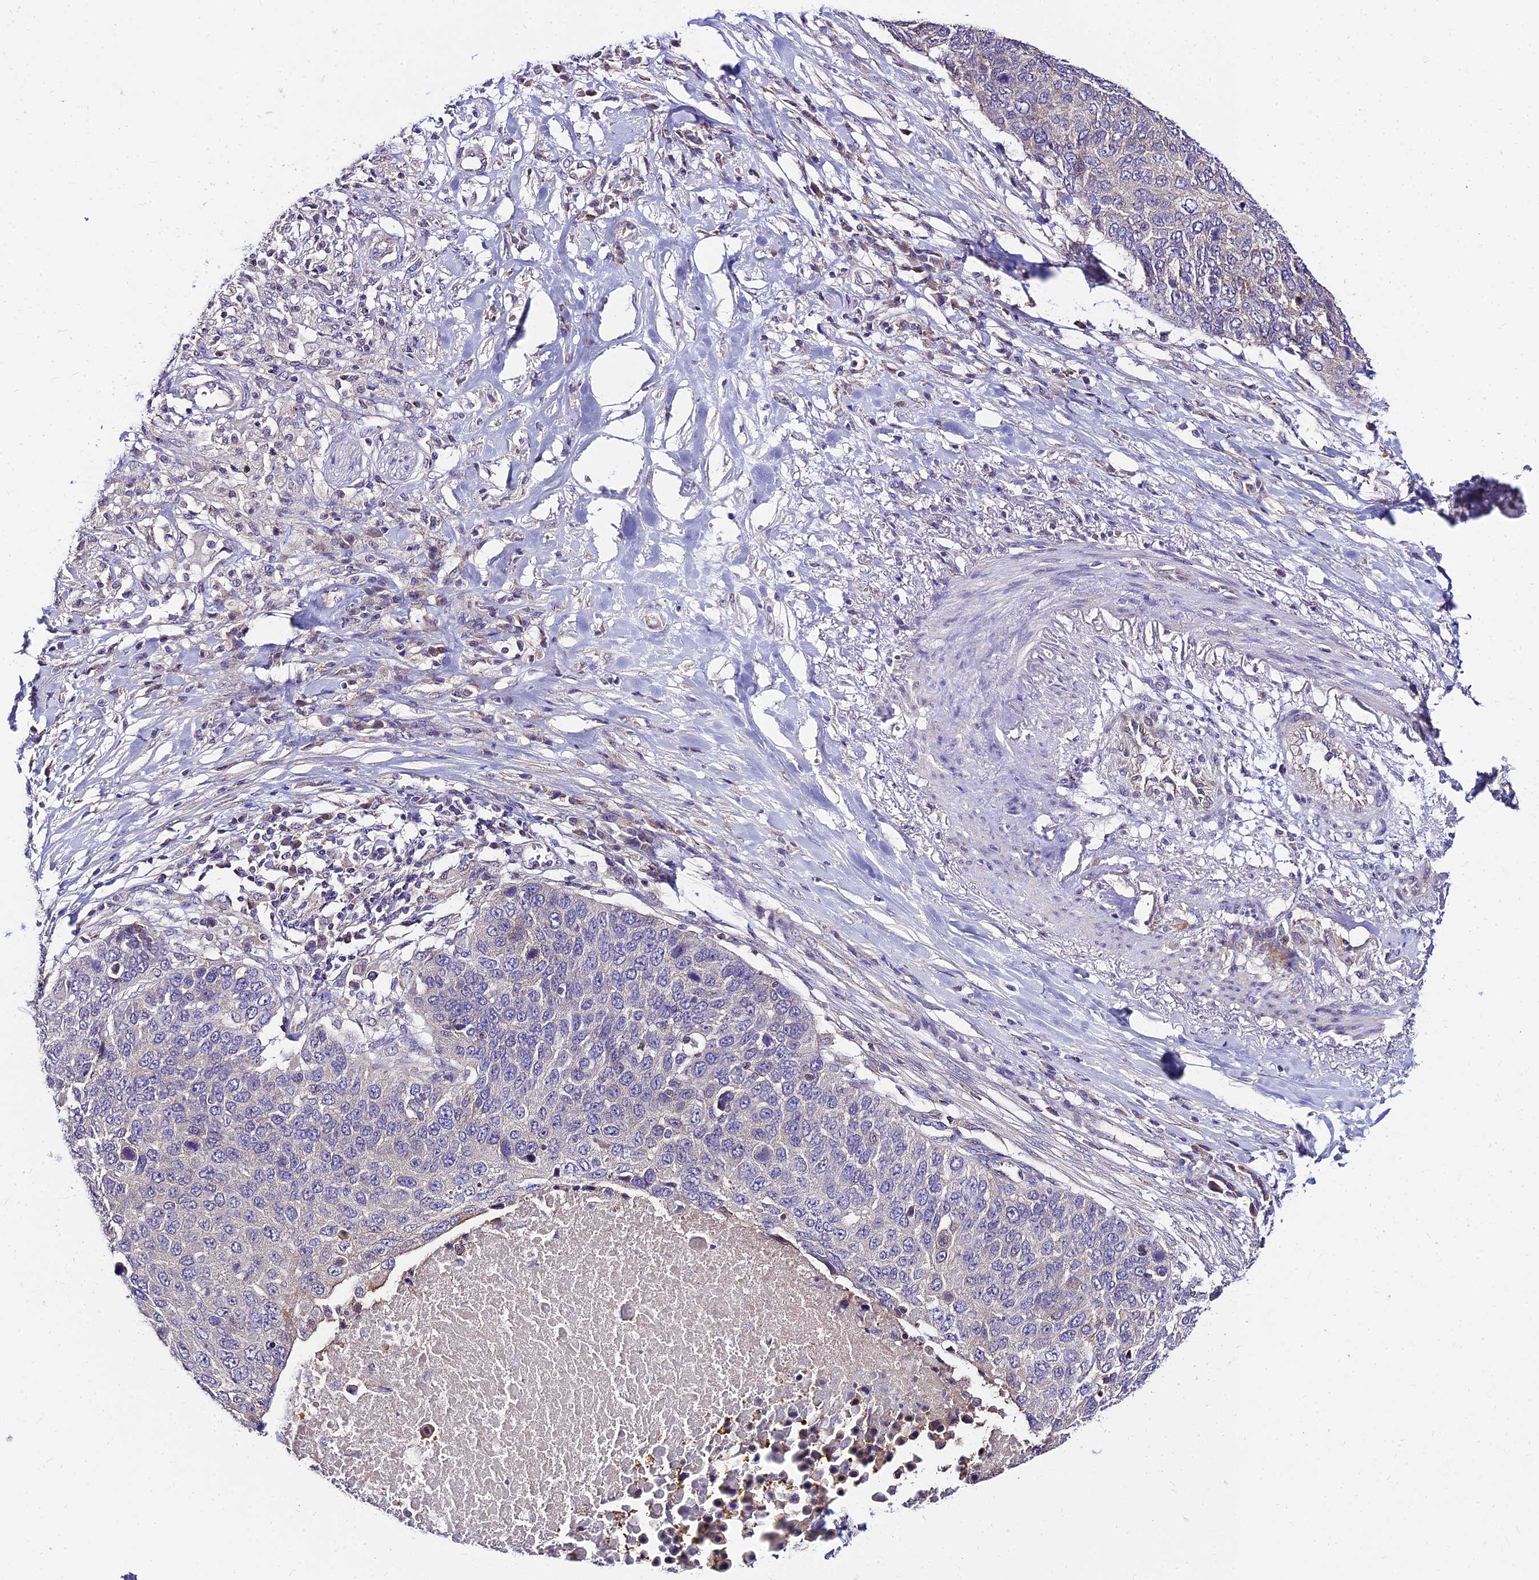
{"staining": {"intensity": "negative", "quantity": "none", "location": "none"}, "tissue": "lung cancer", "cell_type": "Tumor cells", "image_type": "cancer", "snomed": [{"axis": "morphology", "description": "Normal tissue, NOS"}, {"axis": "morphology", "description": "Squamous cell carcinoma, NOS"}, {"axis": "topography", "description": "Lymph node"}, {"axis": "topography", "description": "Lung"}], "caption": "High power microscopy histopathology image of an immunohistochemistry photomicrograph of lung cancer (squamous cell carcinoma), revealing no significant staining in tumor cells.", "gene": "C6orf132", "patient": {"sex": "male", "age": 66}}